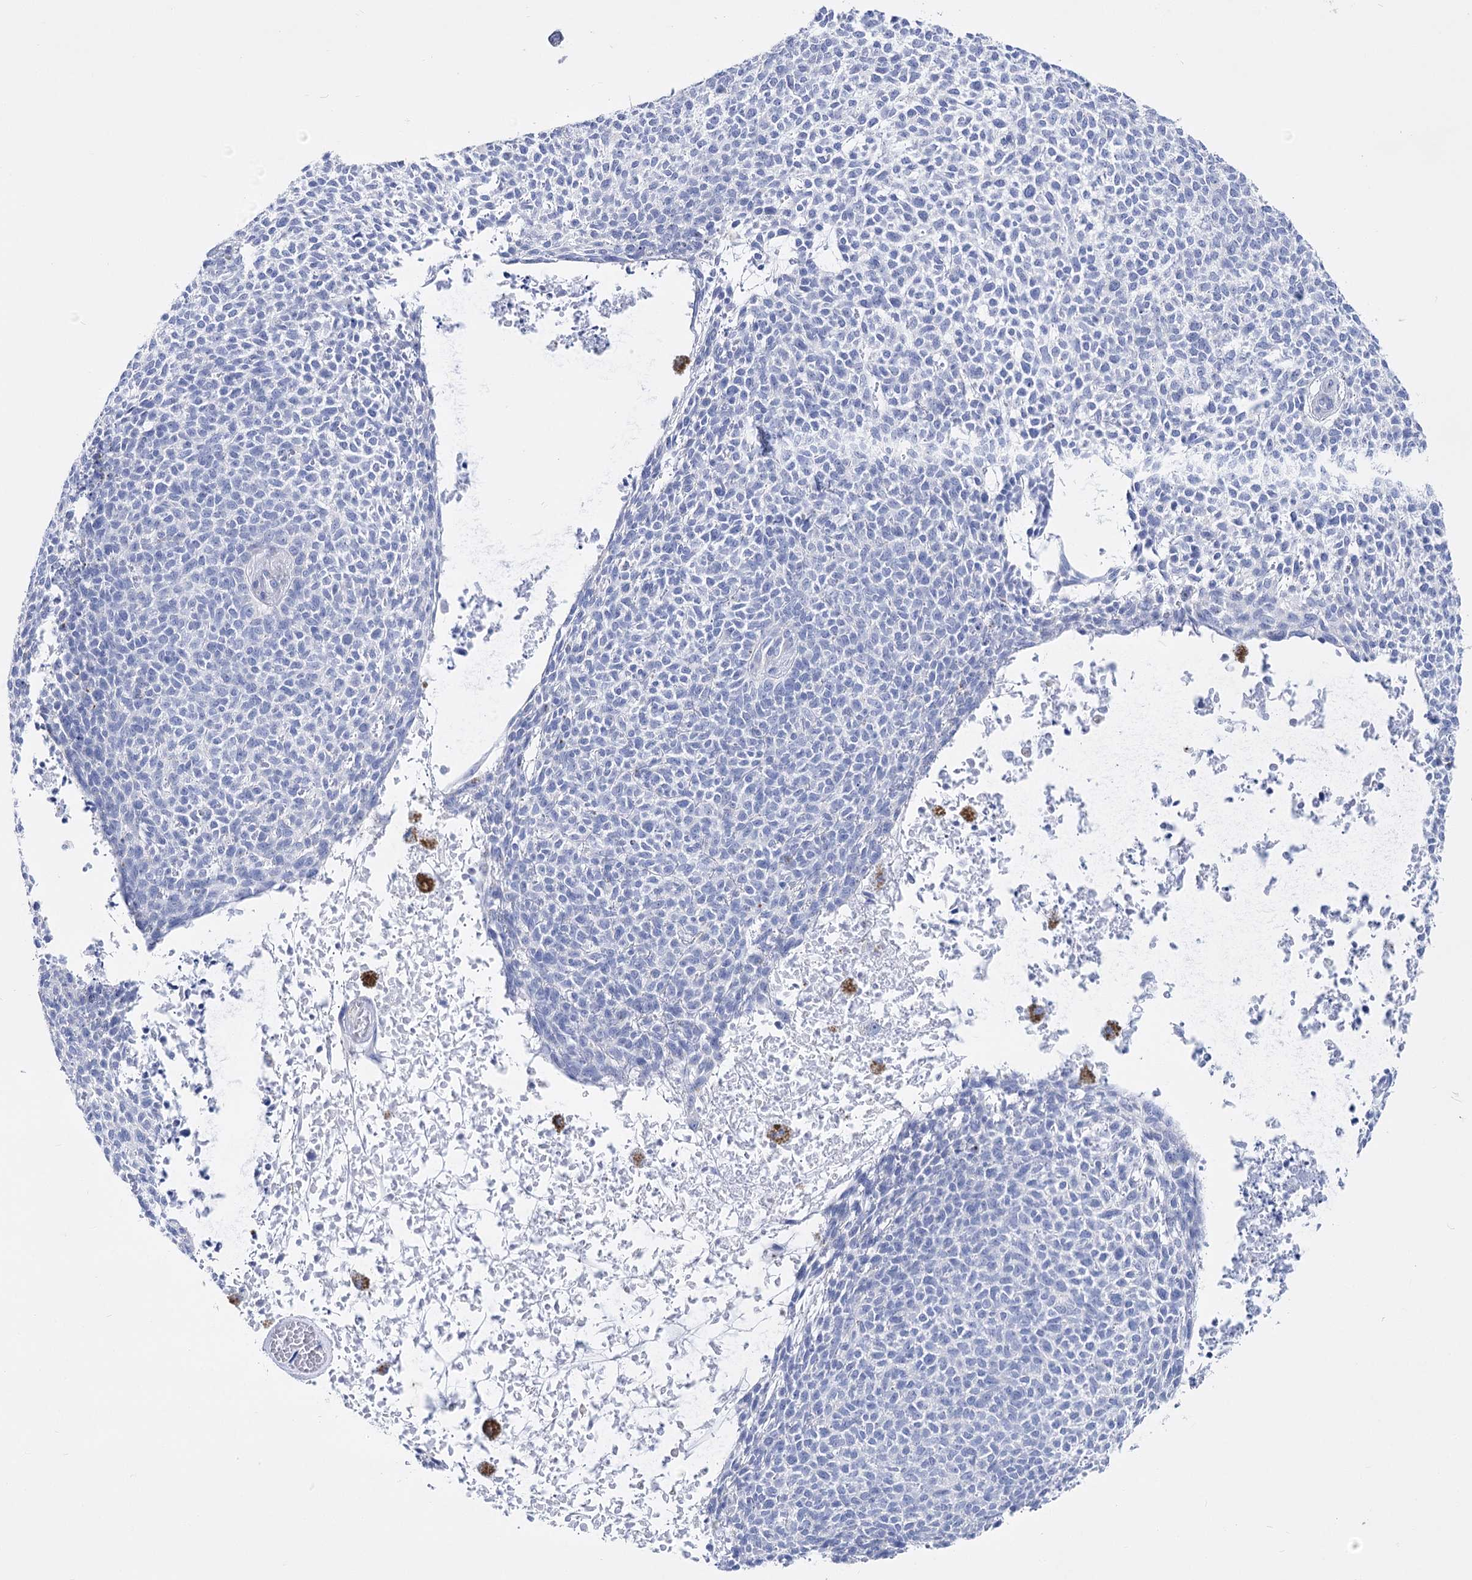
{"staining": {"intensity": "negative", "quantity": "none", "location": "none"}, "tissue": "skin cancer", "cell_type": "Tumor cells", "image_type": "cancer", "snomed": [{"axis": "morphology", "description": "Basal cell carcinoma"}, {"axis": "topography", "description": "Skin"}], "caption": "An immunohistochemistry (IHC) photomicrograph of skin cancer is shown. There is no staining in tumor cells of skin cancer.", "gene": "PCDHA1", "patient": {"sex": "female", "age": 84}}